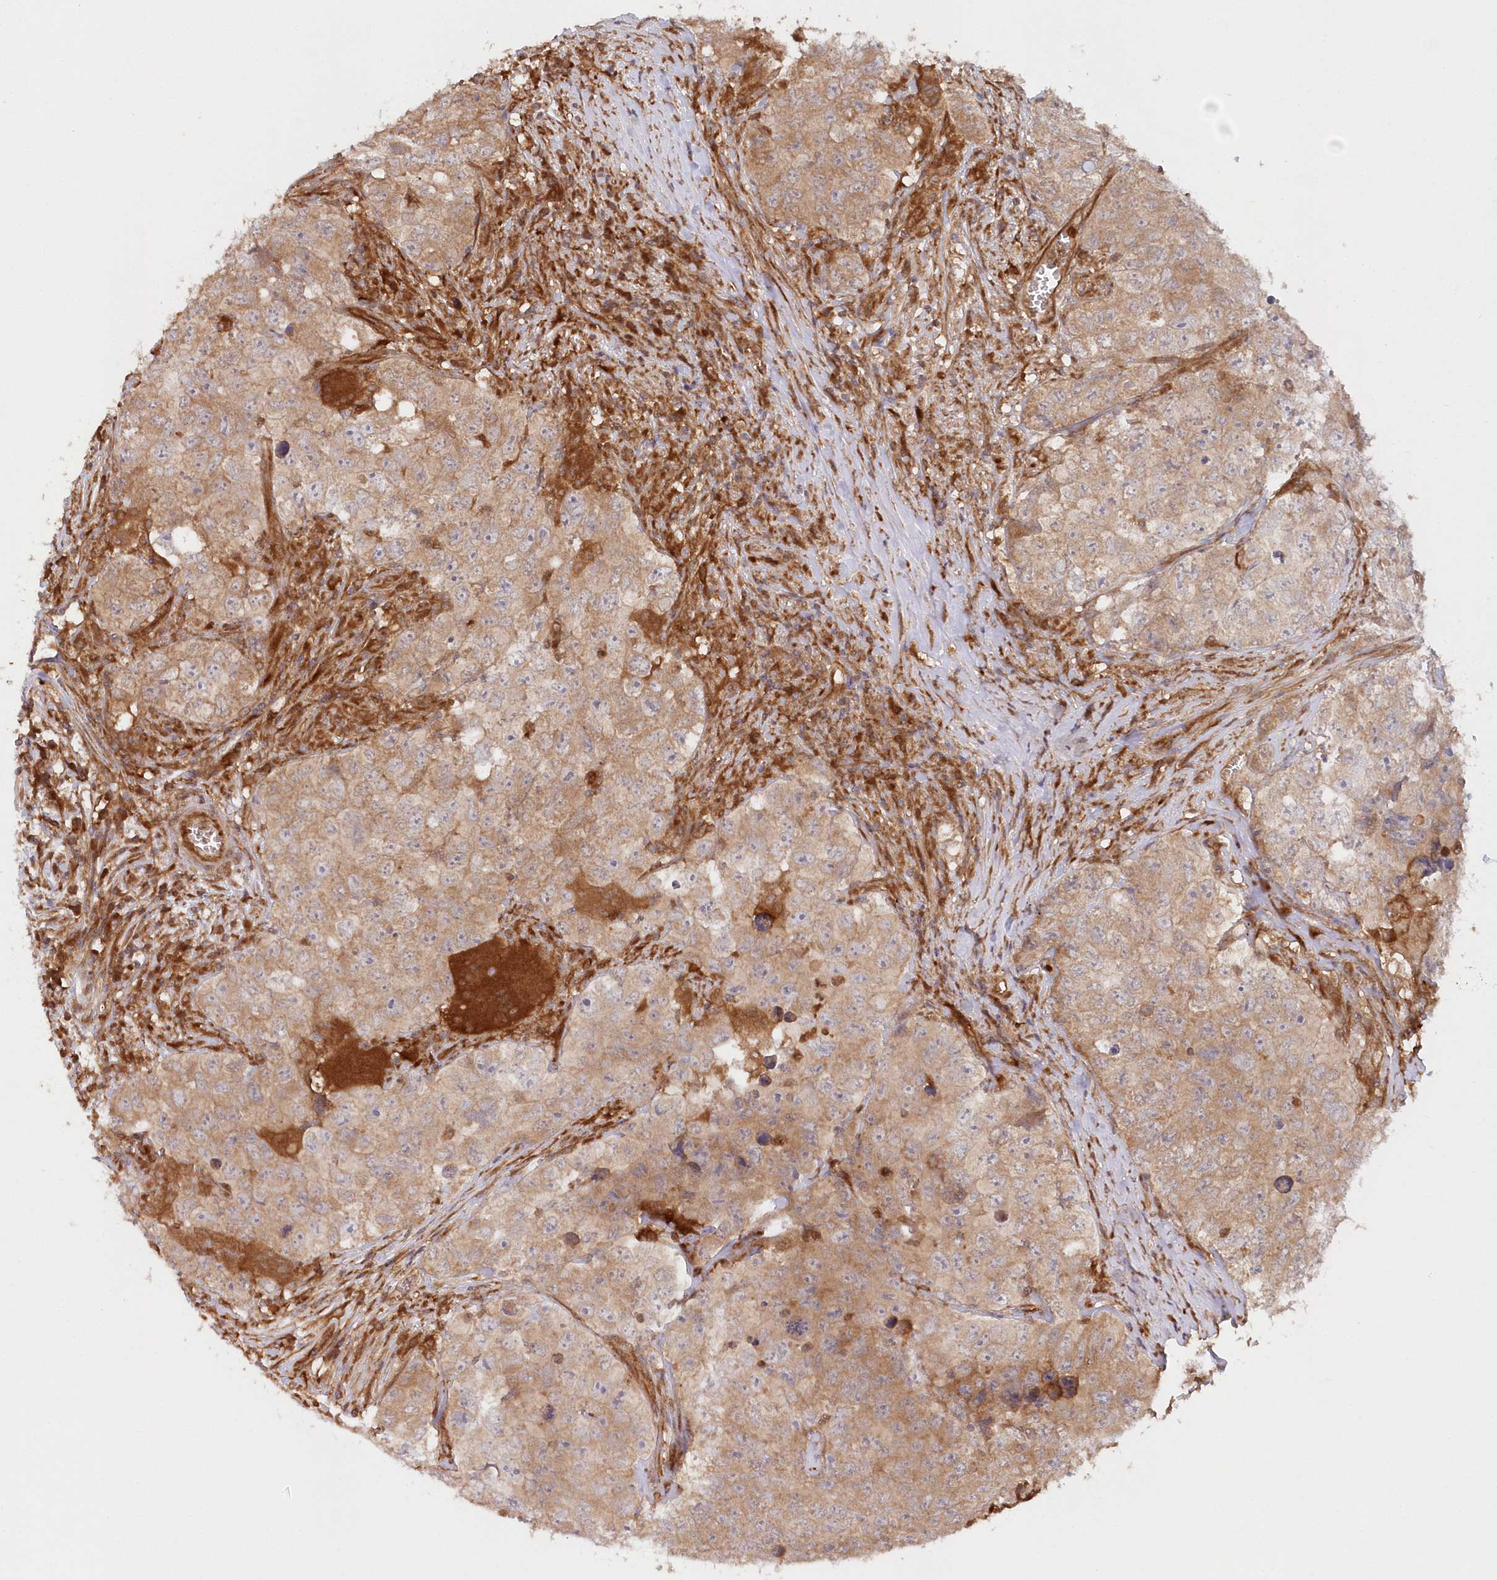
{"staining": {"intensity": "weak", "quantity": ">75%", "location": "cytoplasmic/membranous"}, "tissue": "testis cancer", "cell_type": "Tumor cells", "image_type": "cancer", "snomed": [{"axis": "morphology", "description": "Seminoma, NOS"}, {"axis": "morphology", "description": "Carcinoma, Embryonal, NOS"}, {"axis": "topography", "description": "Testis"}], "caption": "Brown immunohistochemical staining in testis cancer exhibits weak cytoplasmic/membranous staining in approximately >75% of tumor cells.", "gene": "GBE1", "patient": {"sex": "male", "age": 43}}